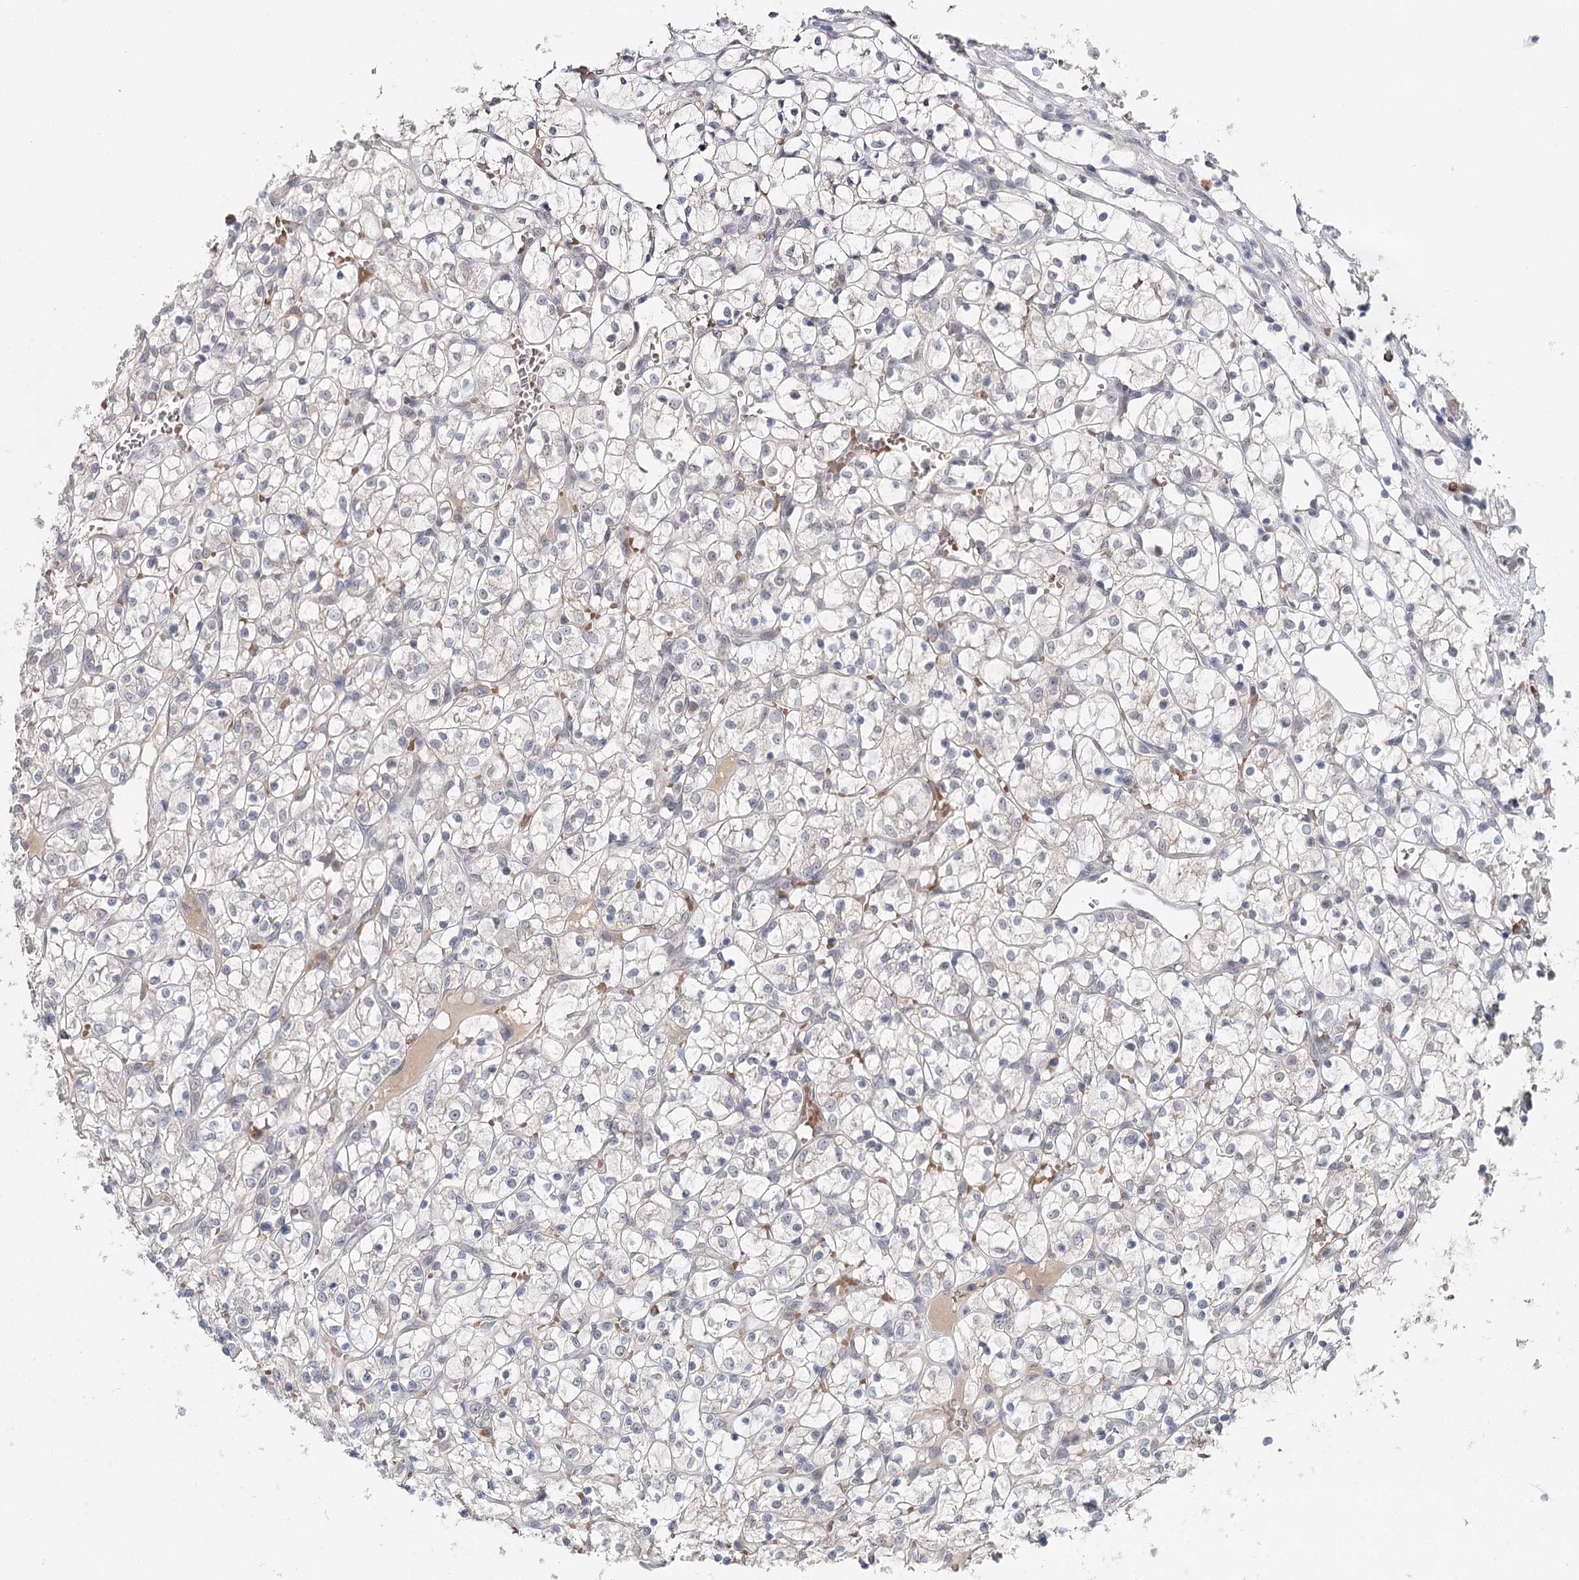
{"staining": {"intensity": "negative", "quantity": "none", "location": "none"}, "tissue": "renal cancer", "cell_type": "Tumor cells", "image_type": "cancer", "snomed": [{"axis": "morphology", "description": "Adenocarcinoma, NOS"}, {"axis": "topography", "description": "Kidney"}], "caption": "A histopathology image of human renal adenocarcinoma is negative for staining in tumor cells.", "gene": "FBXO7", "patient": {"sex": "female", "age": 69}}